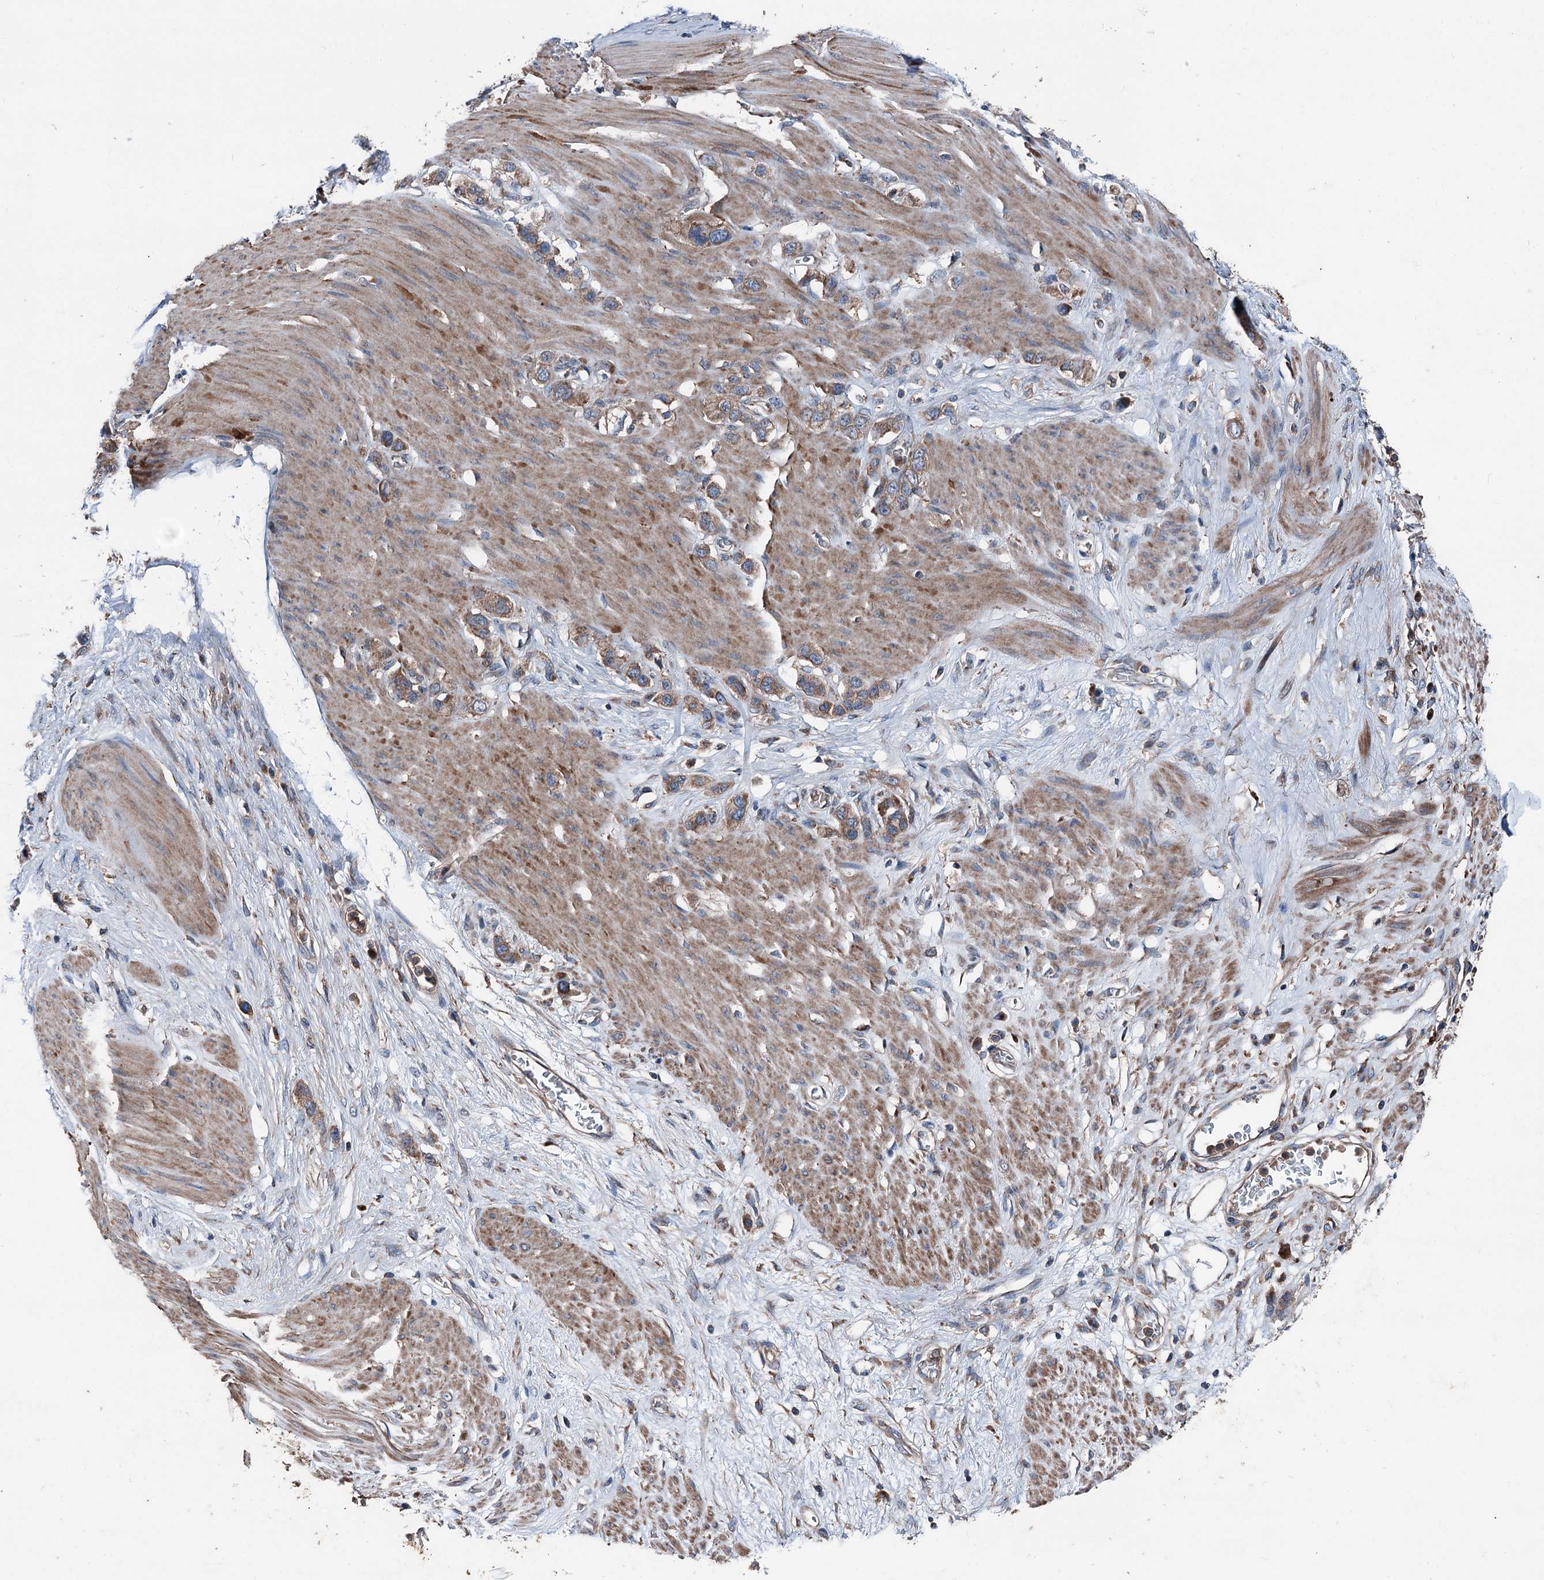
{"staining": {"intensity": "moderate", "quantity": ">75%", "location": "cytoplasmic/membranous"}, "tissue": "stomach cancer", "cell_type": "Tumor cells", "image_type": "cancer", "snomed": [{"axis": "morphology", "description": "Adenocarcinoma, NOS"}, {"axis": "morphology", "description": "Adenocarcinoma, High grade"}, {"axis": "topography", "description": "Stomach, upper"}, {"axis": "topography", "description": "Stomach, lower"}], "caption": "Protein positivity by IHC demonstrates moderate cytoplasmic/membranous staining in about >75% of tumor cells in stomach cancer (adenocarcinoma).", "gene": "RUFY1", "patient": {"sex": "female", "age": 65}}